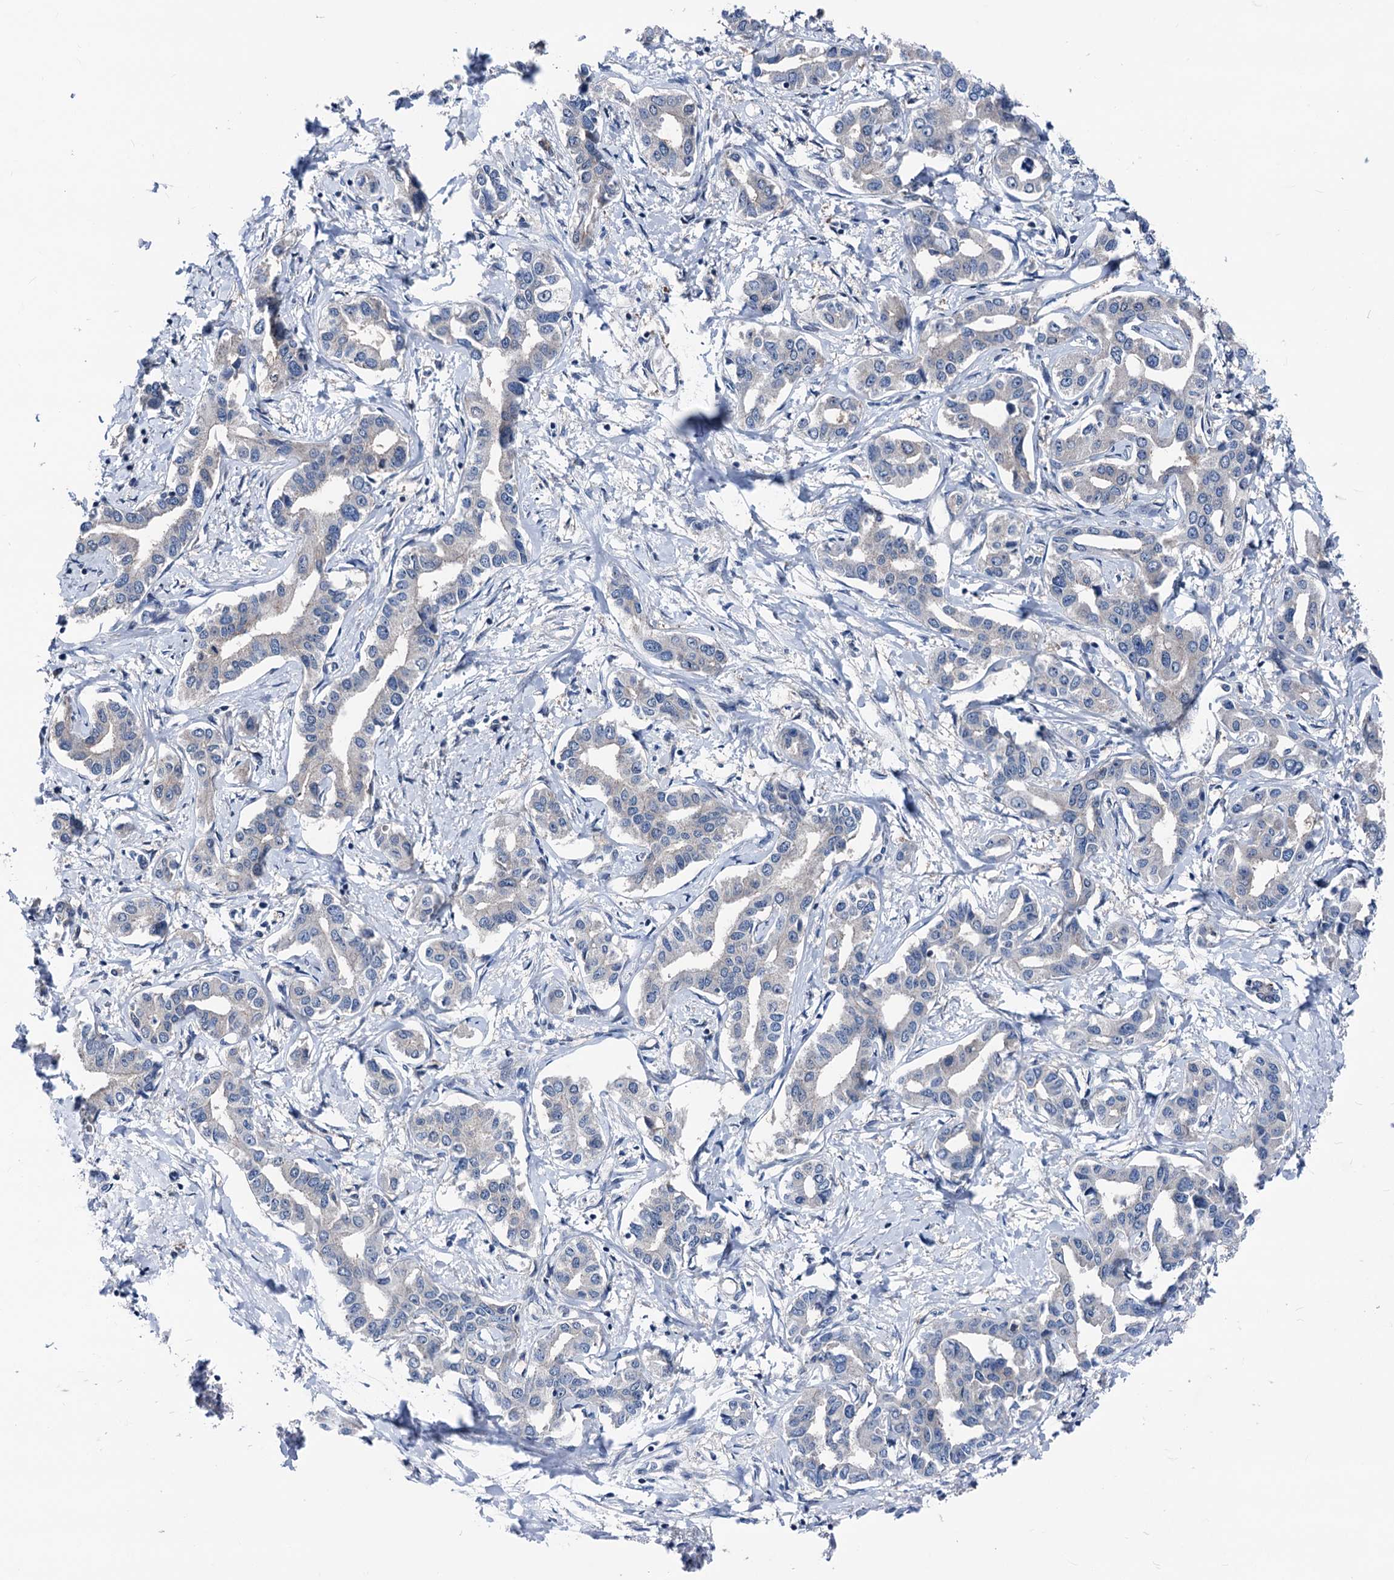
{"staining": {"intensity": "negative", "quantity": "none", "location": "none"}, "tissue": "liver cancer", "cell_type": "Tumor cells", "image_type": "cancer", "snomed": [{"axis": "morphology", "description": "Cholangiocarcinoma"}, {"axis": "topography", "description": "Liver"}], "caption": "Human liver cancer stained for a protein using IHC exhibits no positivity in tumor cells.", "gene": "GLO1", "patient": {"sex": "male", "age": 59}}